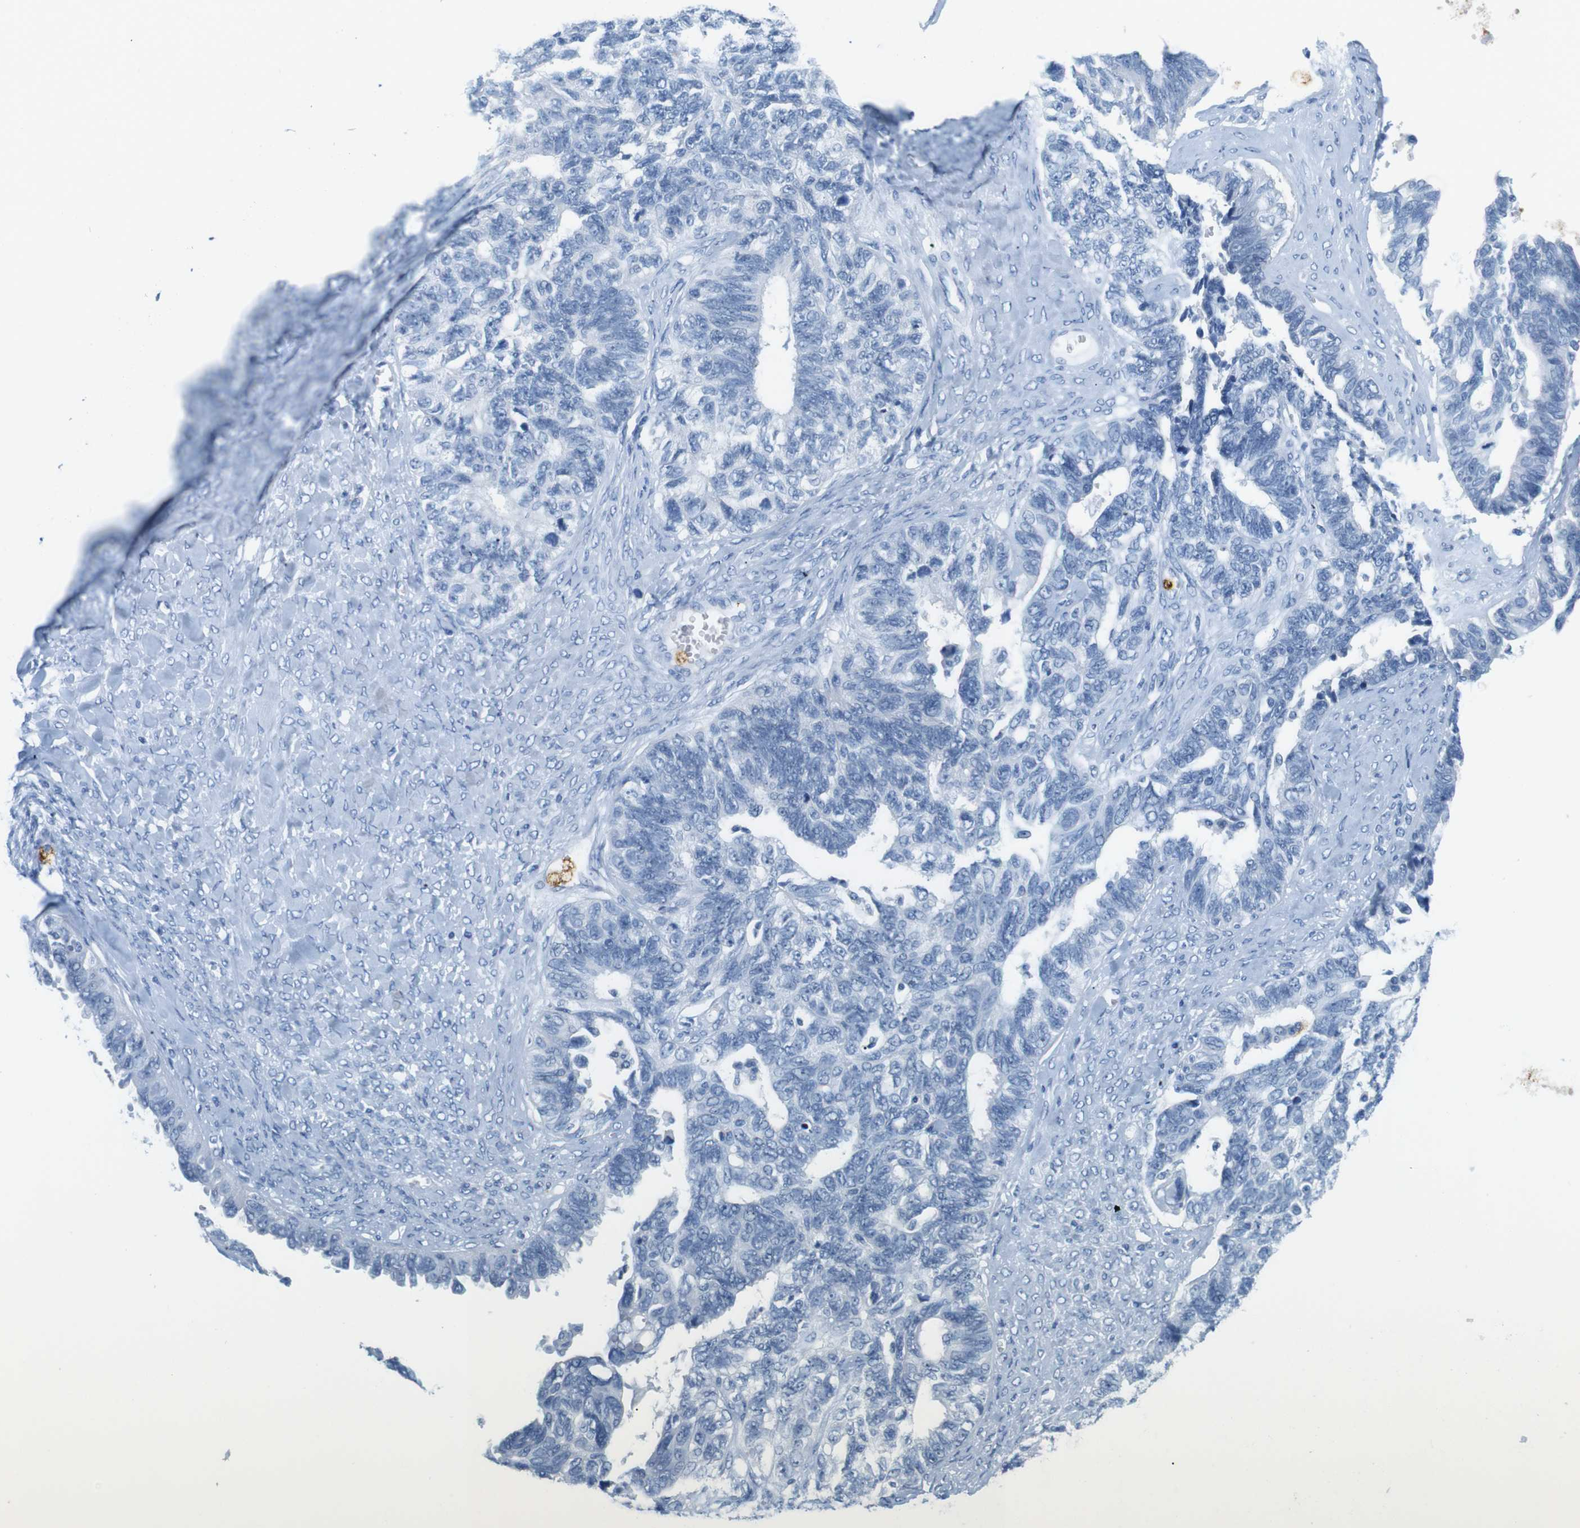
{"staining": {"intensity": "negative", "quantity": "none", "location": "none"}, "tissue": "ovarian cancer", "cell_type": "Tumor cells", "image_type": "cancer", "snomed": [{"axis": "morphology", "description": "Cystadenocarcinoma, serous, NOS"}, {"axis": "topography", "description": "Ovary"}], "caption": "An image of human ovarian serous cystadenocarcinoma is negative for staining in tumor cells. (Brightfield microscopy of DAB (3,3'-diaminobenzidine) IHC at high magnification).", "gene": "MCEMP1", "patient": {"sex": "female", "age": 79}}